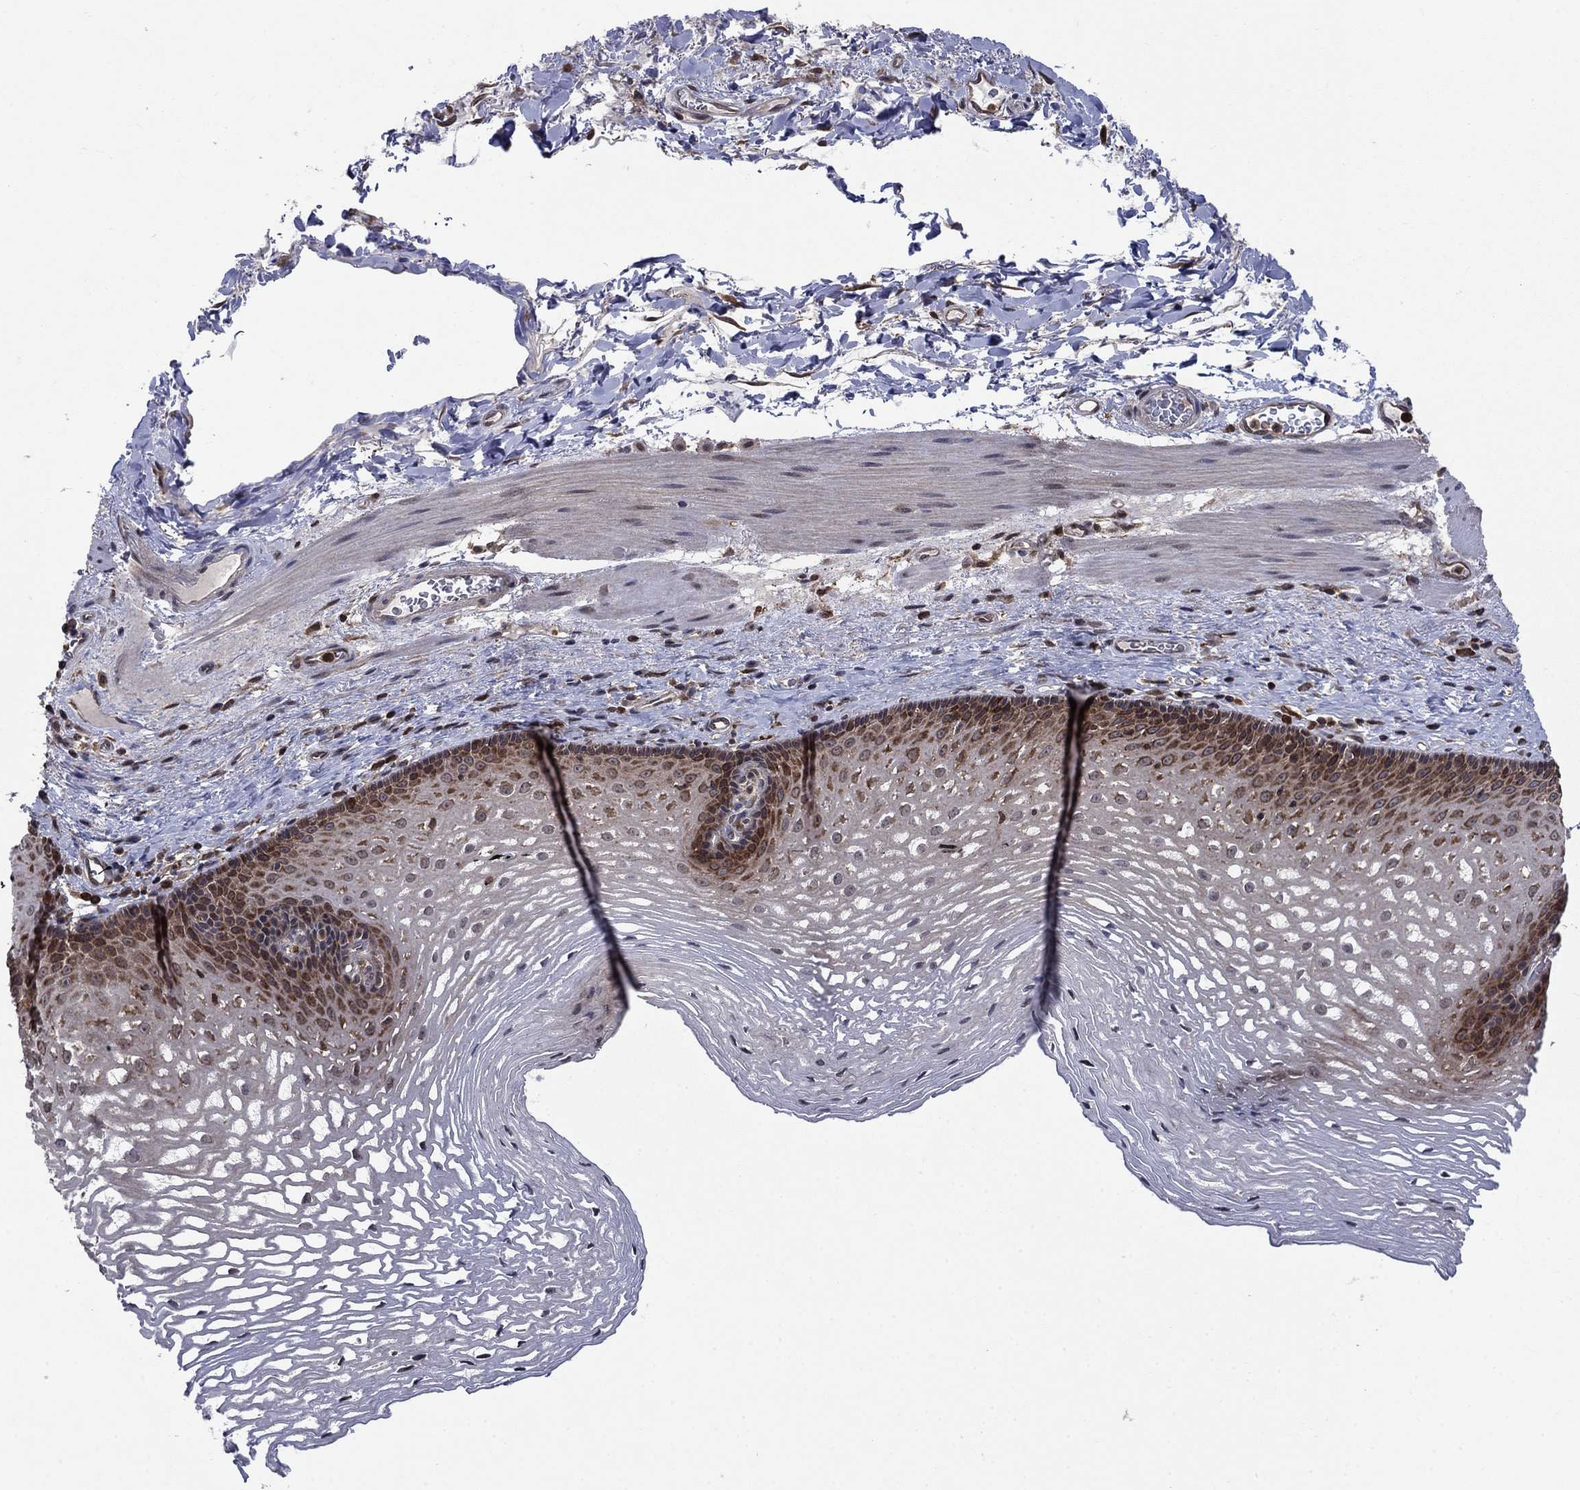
{"staining": {"intensity": "moderate", "quantity": "25%-75%", "location": "cytoplasmic/membranous"}, "tissue": "esophagus", "cell_type": "Squamous epithelial cells", "image_type": "normal", "snomed": [{"axis": "morphology", "description": "Normal tissue, NOS"}, {"axis": "topography", "description": "Esophagus"}], "caption": "A medium amount of moderate cytoplasmic/membranous expression is present in about 25%-75% of squamous epithelial cells in benign esophagus.", "gene": "CACYBP", "patient": {"sex": "male", "age": 76}}